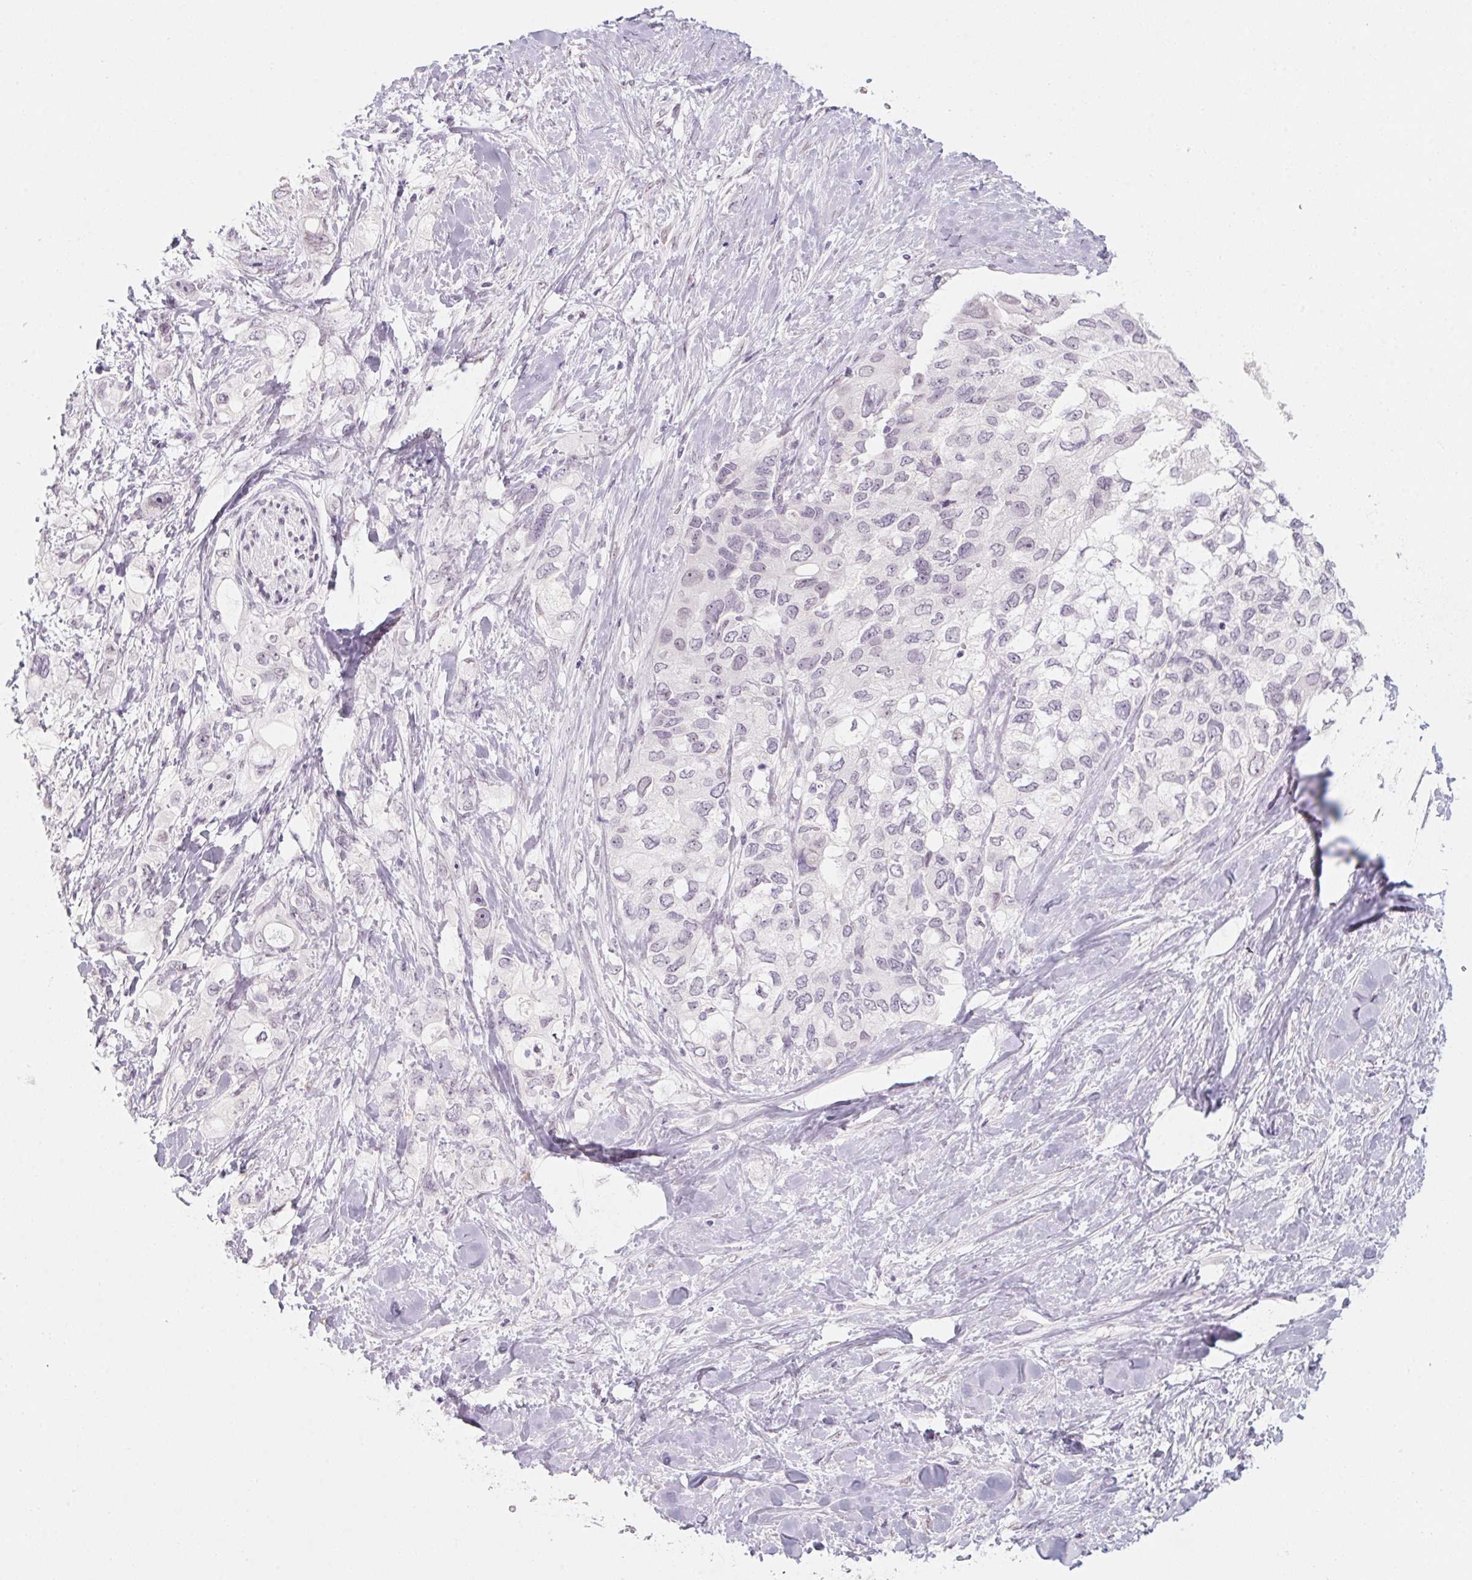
{"staining": {"intensity": "negative", "quantity": "none", "location": "none"}, "tissue": "pancreatic cancer", "cell_type": "Tumor cells", "image_type": "cancer", "snomed": [{"axis": "morphology", "description": "Adenocarcinoma, NOS"}, {"axis": "topography", "description": "Pancreas"}], "caption": "Protein analysis of pancreatic adenocarcinoma exhibits no significant staining in tumor cells.", "gene": "KCNQ2", "patient": {"sex": "female", "age": 56}}